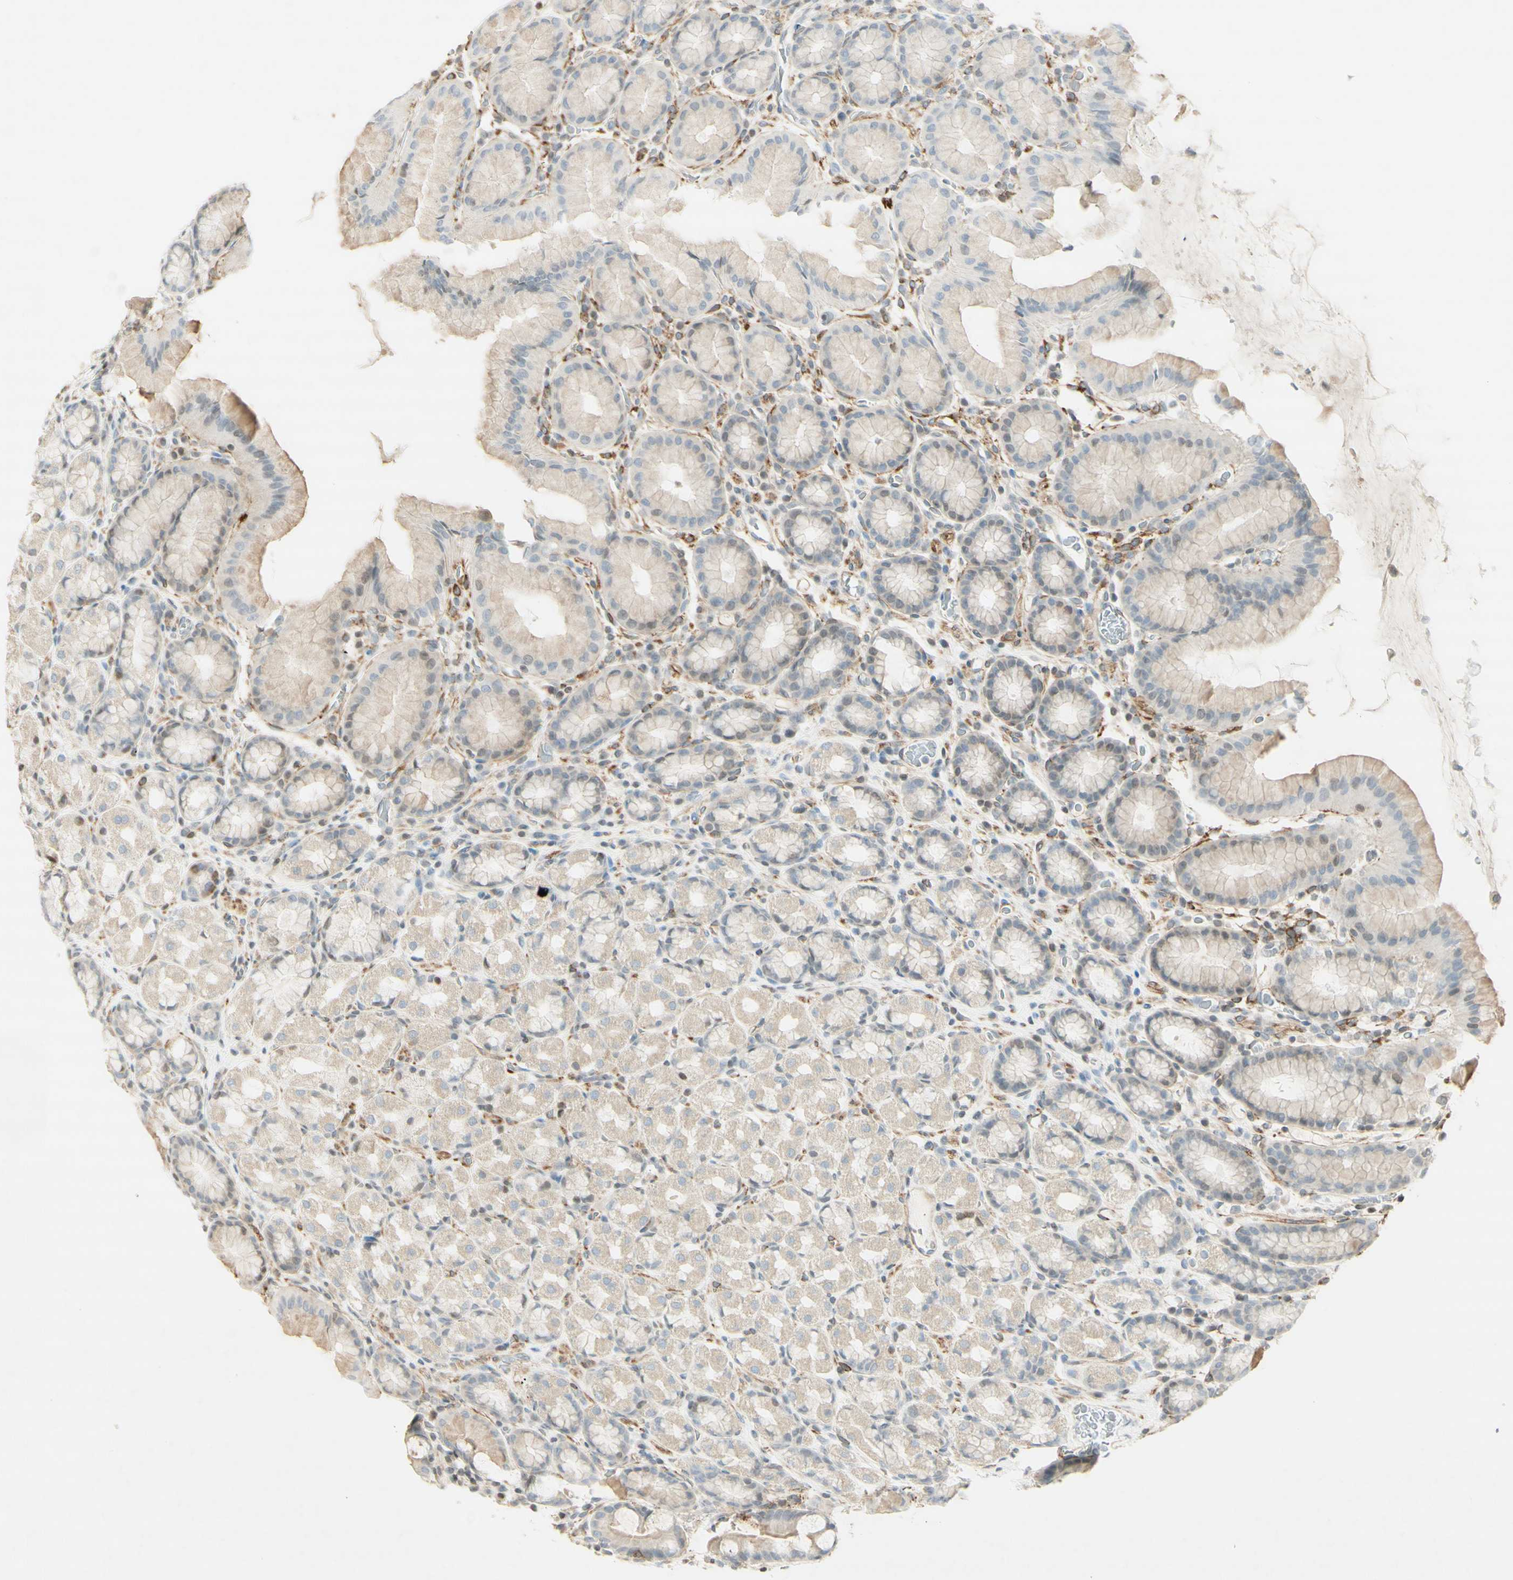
{"staining": {"intensity": "weak", "quantity": ">75%", "location": "cytoplasmic/membranous"}, "tissue": "stomach", "cell_type": "Glandular cells", "image_type": "normal", "snomed": [{"axis": "morphology", "description": "Normal tissue, NOS"}, {"axis": "topography", "description": "Stomach, upper"}], "caption": "A brown stain shows weak cytoplasmic/membranous staining of a protein in glandular cells of normal human stomach.", "gene": "MAP1B", "patient": {"sex": "male", "age": 68}}